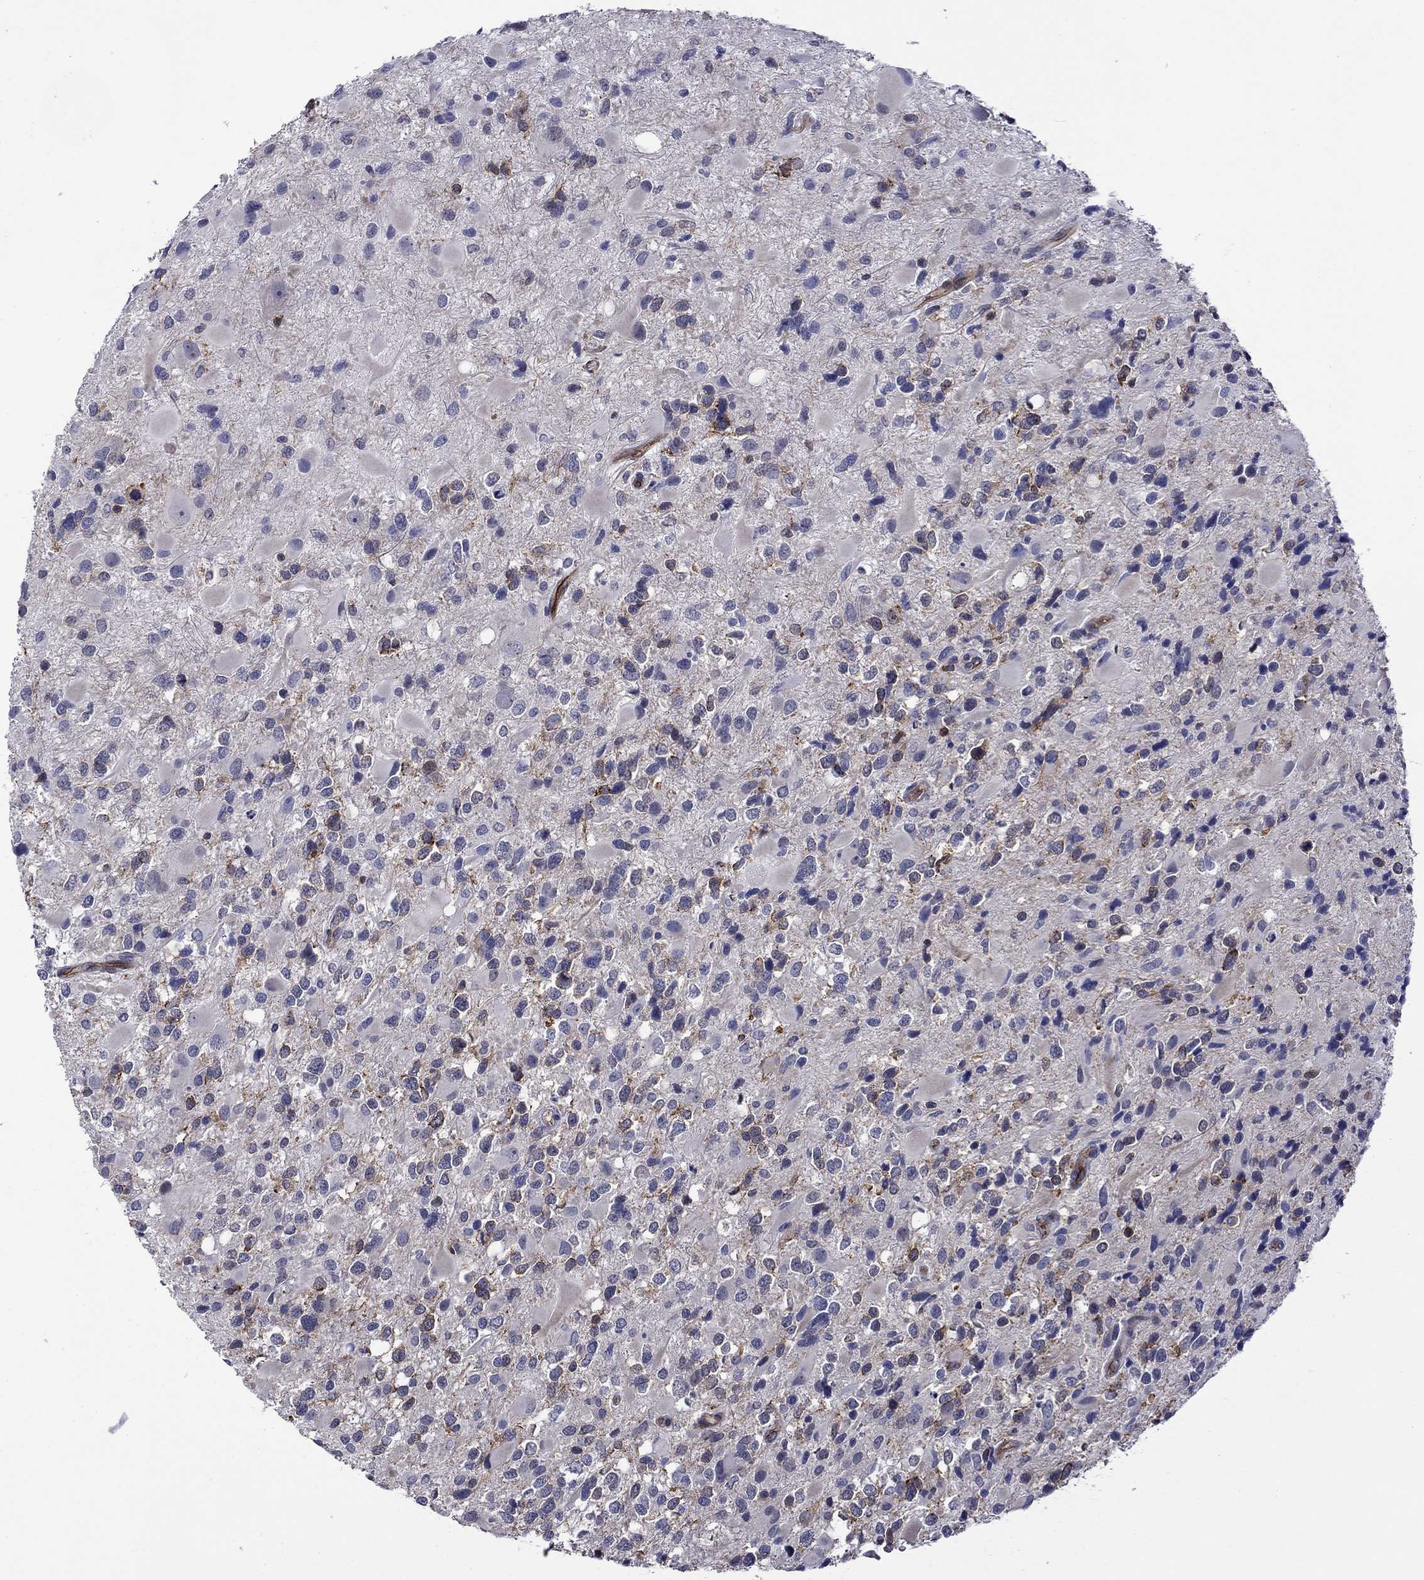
{"staining": {"intensity": "strong", "quantity": "<25%", "location": "cytoplasmic/membranous"}, "tissue": "glioma", "cell_type": "Tumor cells", "image_type": "cancer", "snomed": [{"axis": "morphology", "description": "Glioma, malignant, Low grade"}, {"axis": "topography", "description": "Brain"}], "caption": "Protein analysis of low-grade glioma (malignant) tissue reveals strong cytoplasmic/membranous staining in approximately <25% of tumor cells.", "gene": "LMO7", "patient": {"sex": "female", "age": 32}}